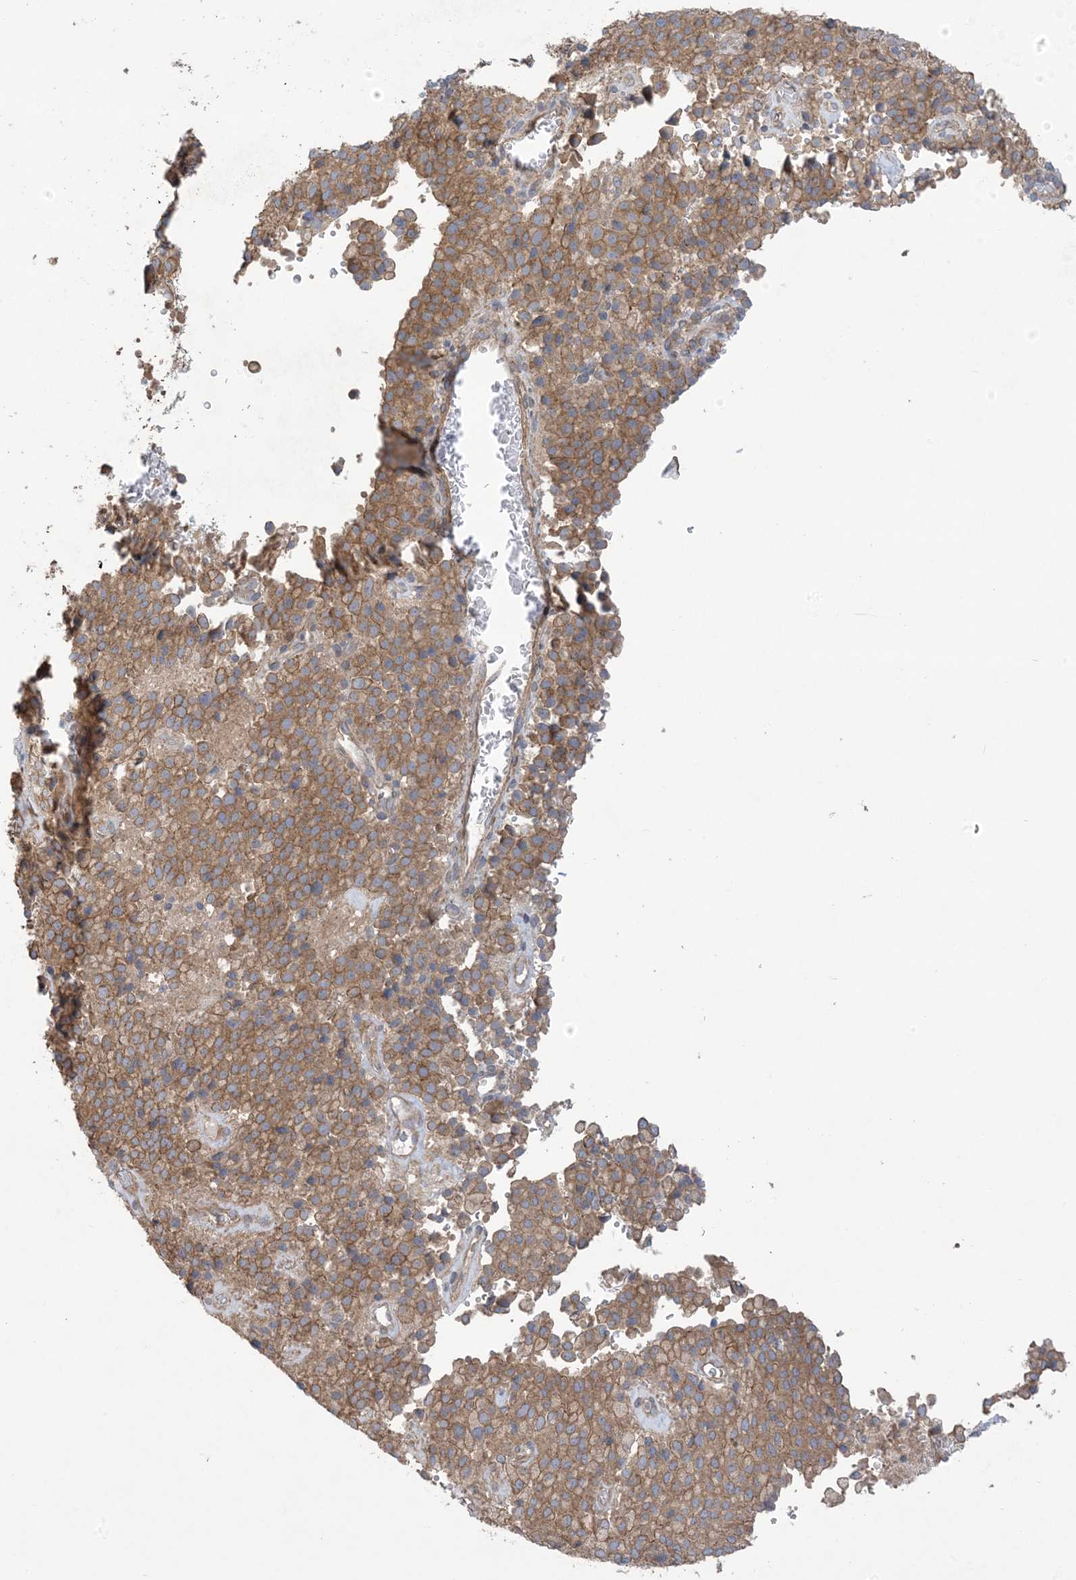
{"staining": {"intensity": "moderate", "quantity": ">75%", "location": "cytoplasmic/membranous"}, "tissue": "pancreatic cancer", "cell_type": "Tumor cells", "image_type": "cancer", "snomed": [{"axis": "morphology", "description": "Adenocarcinoma, NOS"}, {"axis": "topography", "description": "Pancreas"}], "caption": "Protein positivity by immunohistochemistry (IHC) displays moderate cytoplasmic/membranous positivity in about >75% of tumor cells in adenocarcinoma (pancreatic). Ihc stains the protein in brown and the nuclei are stained blue.", "gene": "CCNY", "patient": {"sex": "male", "age": 65}}